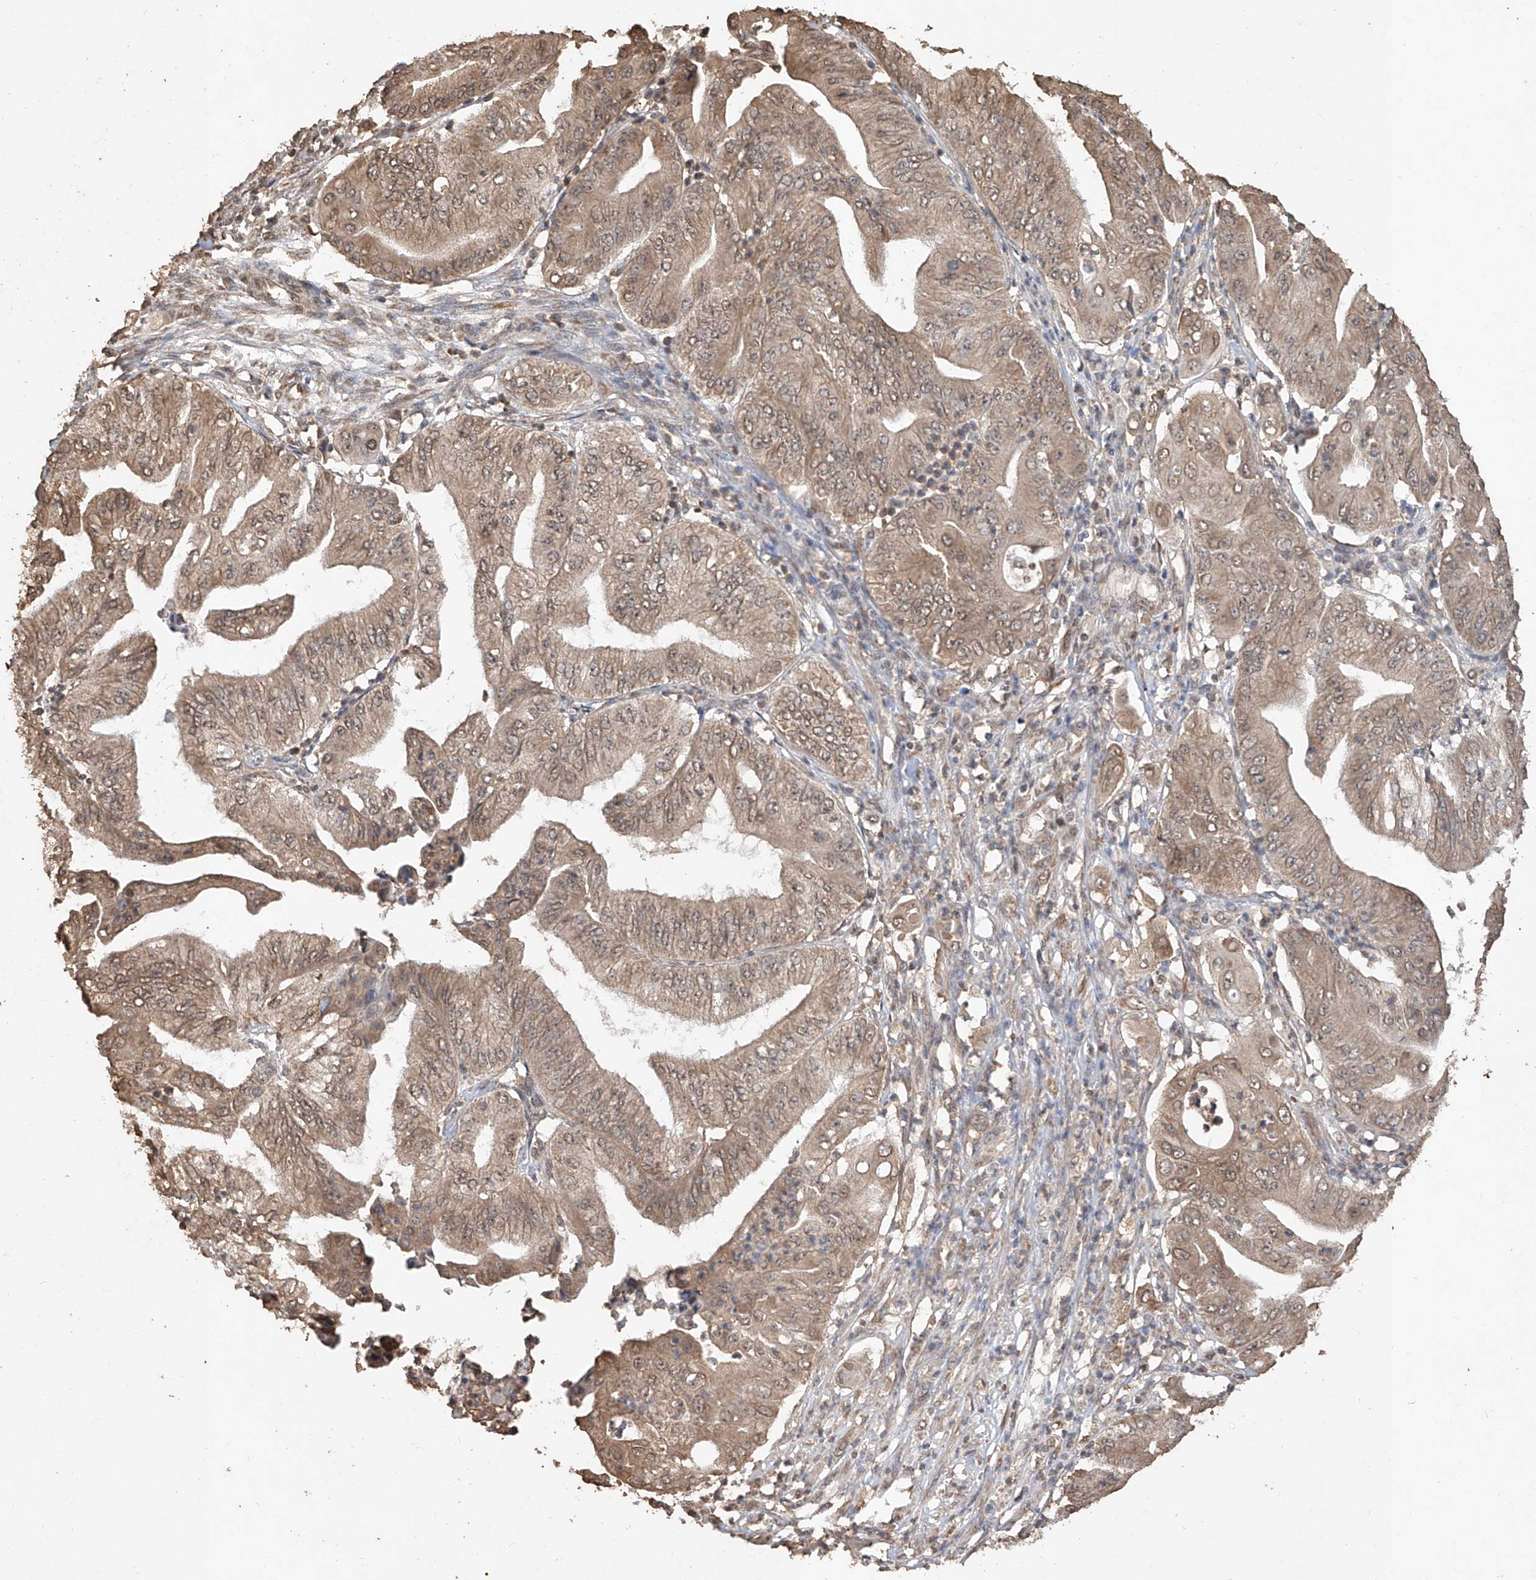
{"staining": {"intensity": "moderate", "quantity": ">75%", "location": "cytoplasmic/membranous,nuclear"}, "tissue": "pancreatic cancer", "cell_type": "Tumor cells", "image_type": "cancer", "snomed": [{"axis": "morphology", "description": "Adenocarcinoma, NOS"}, {"axis": "topography", "description": "Pancreas"}], "caption": "Immunohistochemical staining of human pancreatic adenocarcinoma exhibits medium levels of moderate cytoplasmic/membranous and nuclear protein staining in approximately >75% of tumor cells.", "gene": "ELOVL1", "patient": {"sex": "female", "age": 77}}